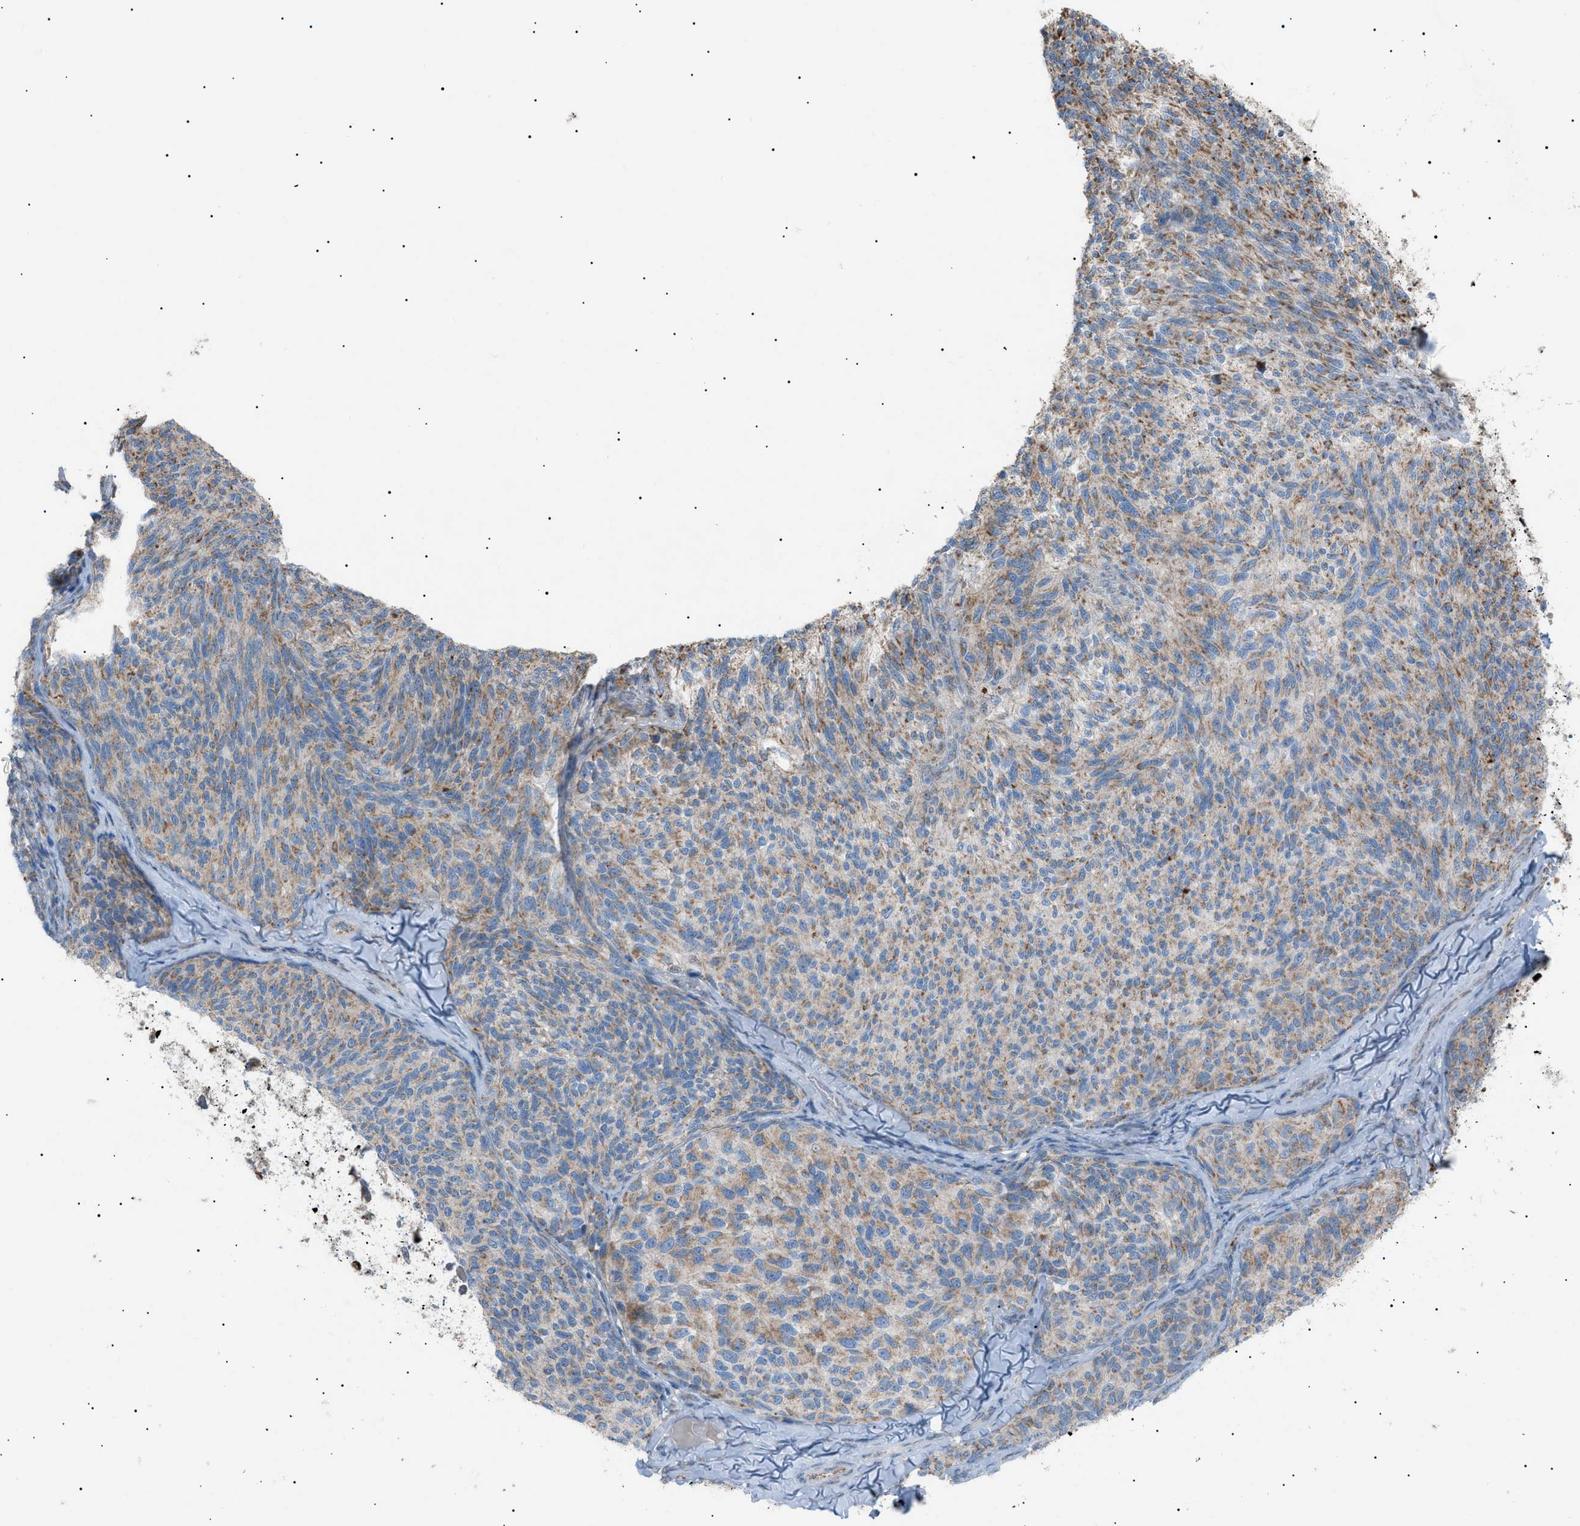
{"staining": {"intensity": "moderate", "quantity": "25%-75%", "location": "cytoplasmic/membranous"}, "tissue": "melanoma", "cell_type": "Tumor cells", "image_type": "cancer", "snomed": [{"axis": "morphology", "description": "Malignant melanoma, NOS"}, {"axis": "topography", "description": "Skin"}], "caption": "Melanoma stained for a protein demonstrates moderate cytoplasmic/membranous positivity in tumor cells.", "gene": "ZNF516", "patient": {"sex": "female", "age": 73}}